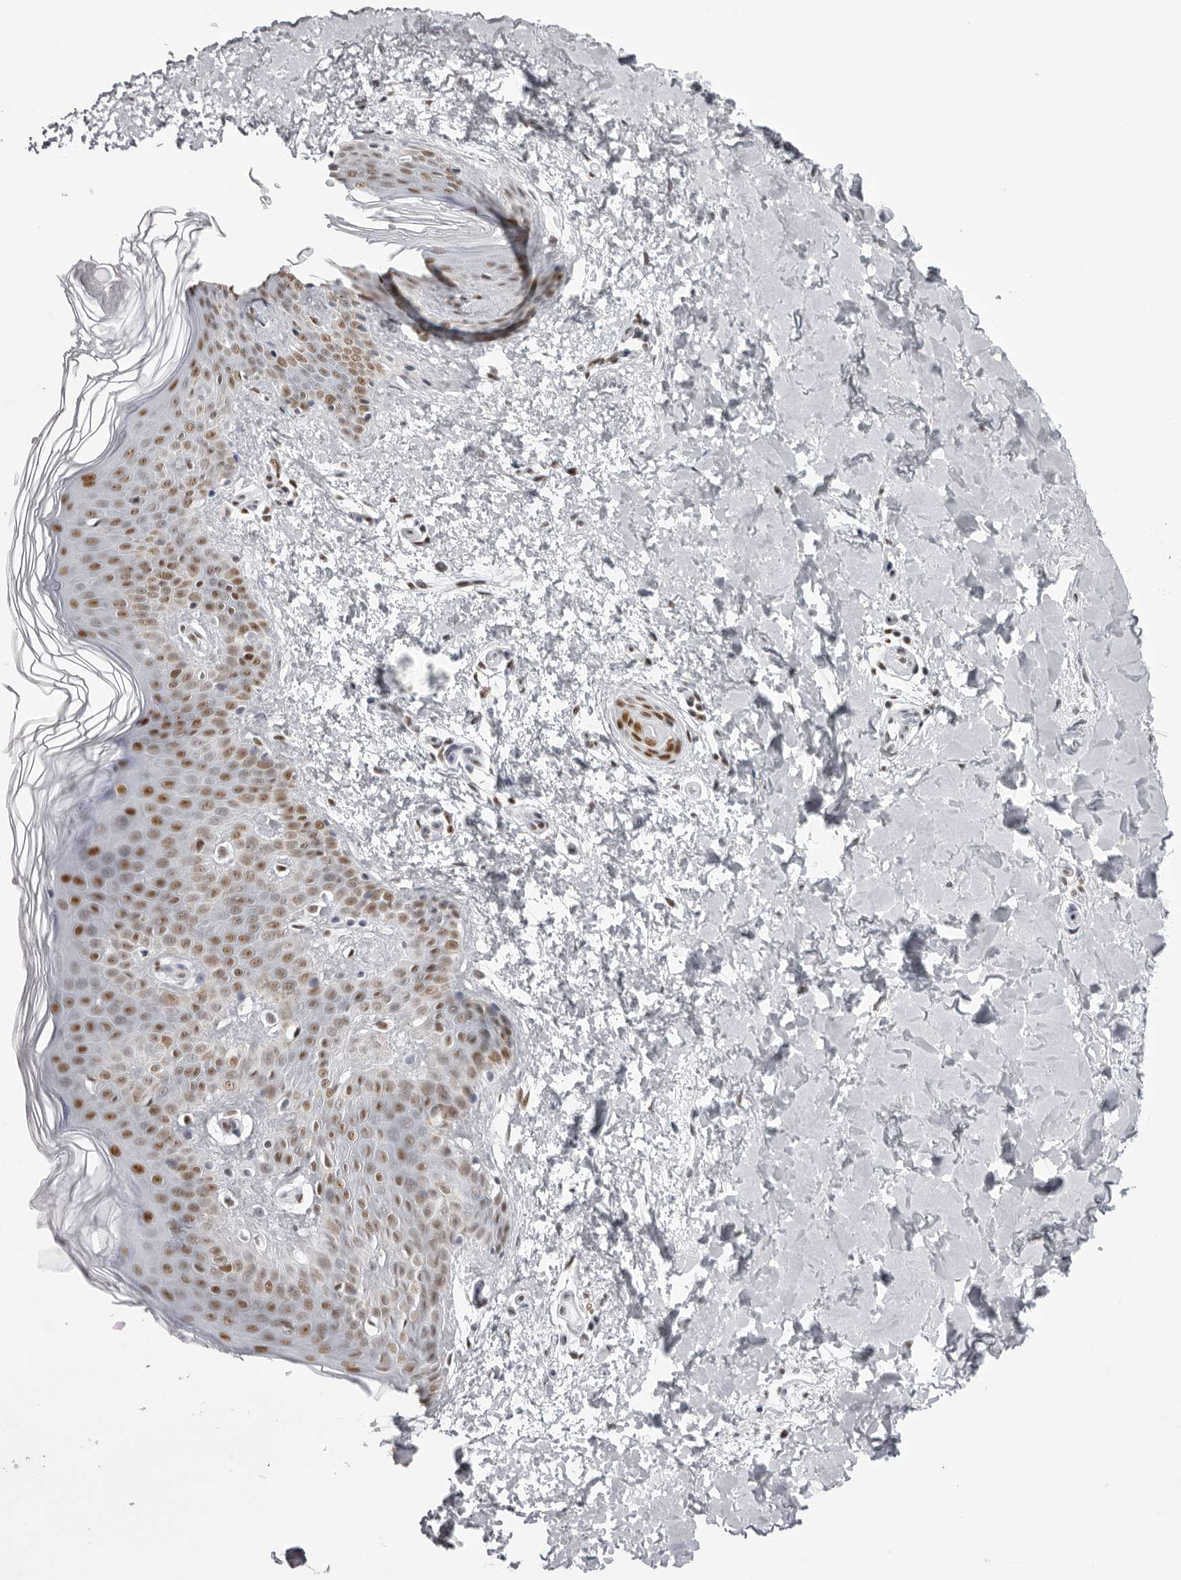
{"staining": {"intensity": "moderate", "quantity": "25%-75%", "location": "nuclear"}, "tissue": "skin", "cell_type": "Fibroblasts", "image_type": "normal", "snomed": [{"axis": "morphology", "description": "Normal tissue, NOS"}, {"axis": "morphology", "description": "Neoplasm, benign, NOS"}, {"axis": "topography", "description": "Skin"}, {"axis": "topography", "description": "Soft tissue"}], "caption": "Skin stained for a protein (brown) reveals moderate nuclear positive expression in about 25%-75% of fibroblasts.", "gene": "IRF2BP2", "patient": {"sex": "male", "age": 26}}